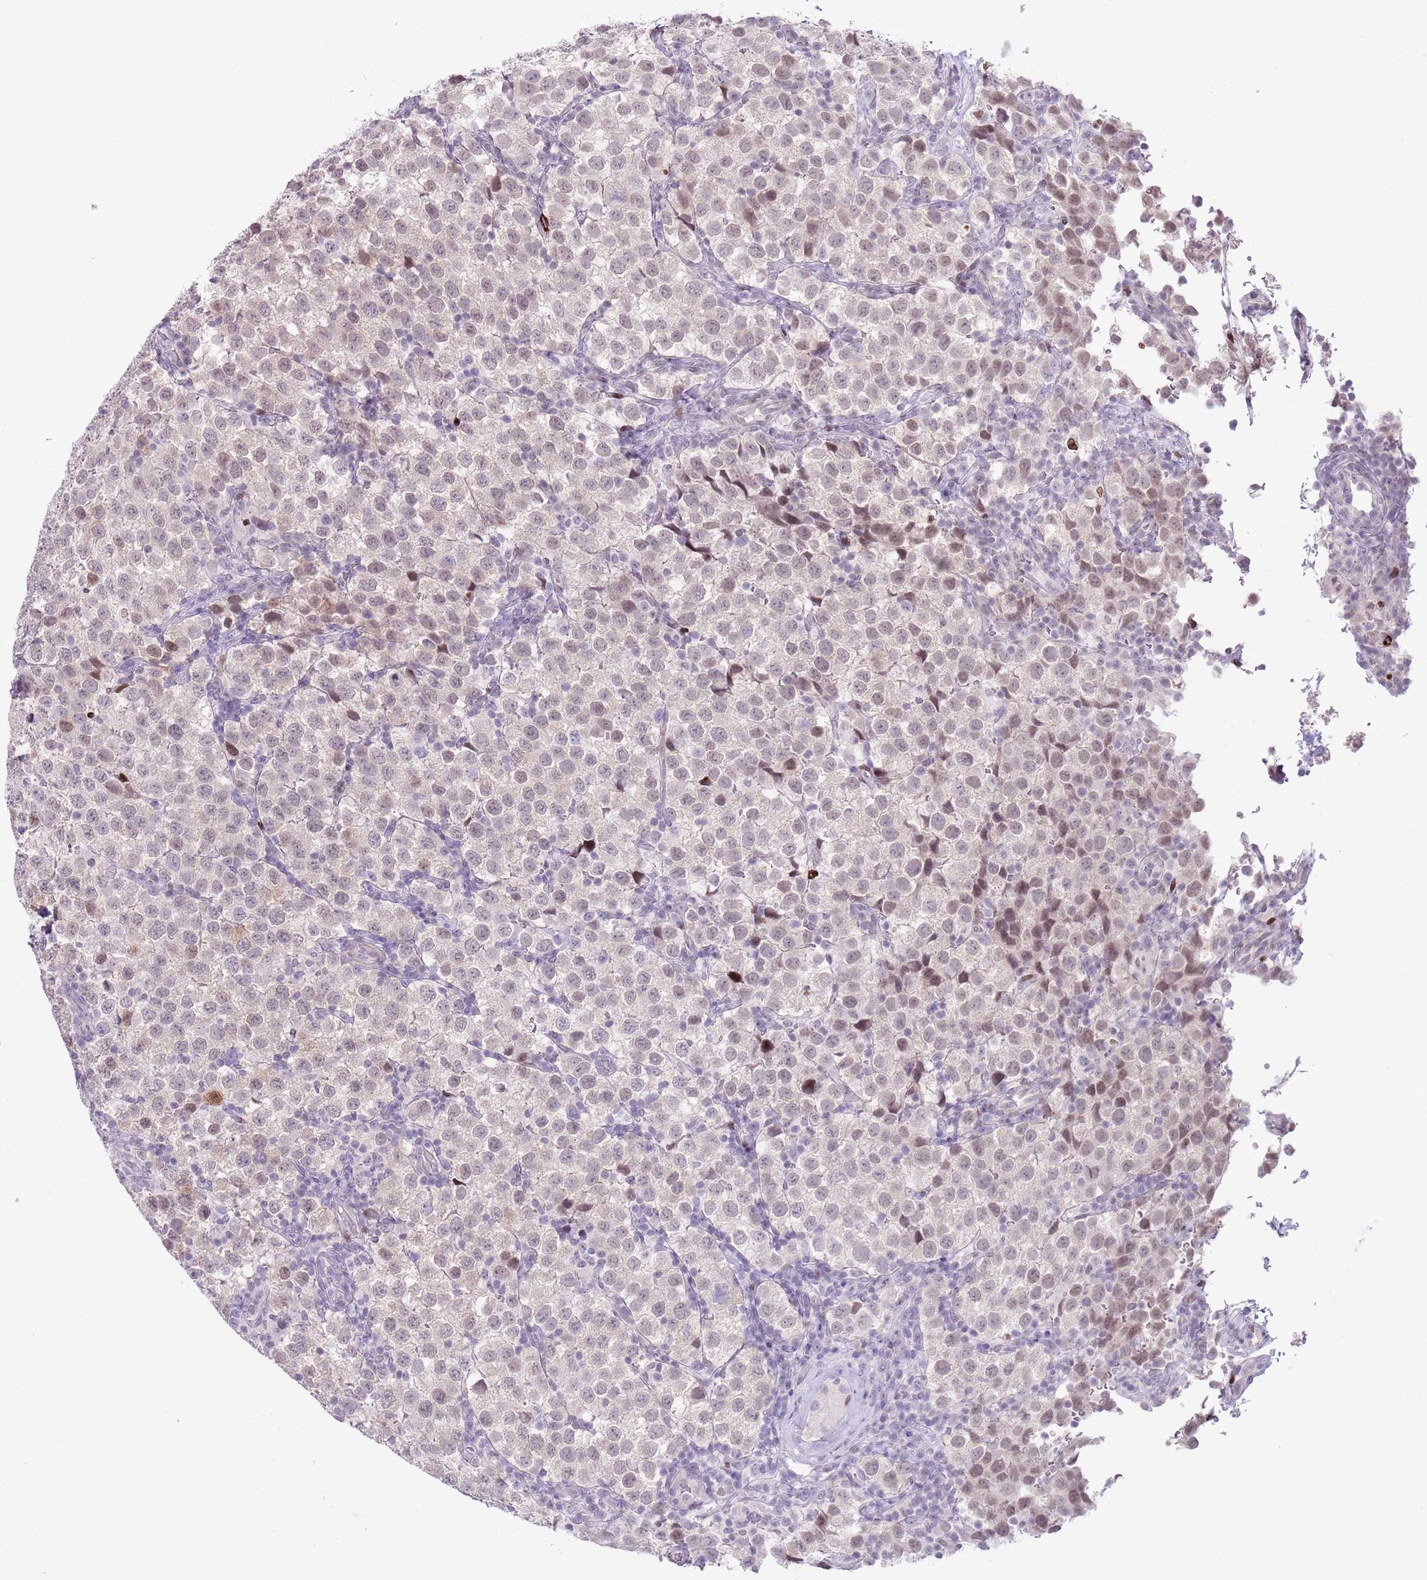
{"staining": {"intensity": "weak", "quantity": "<25%", "location": "nuclear"}, "tissue": "testis cancer", "cell_type": "Tumor cells", "image_type": "cancer", "snomed": [{"axis": "morphology", "description": "Seminoma, NOS"}, {"axis": "topography", "description": "Testis"}], "caption": "Testis cancer (seminoma) stained for a protein using immunohistochemistry shows no staining tumor cells.", "gene": "MFSD10", "patient": {"sex": "male", "age": 34}}